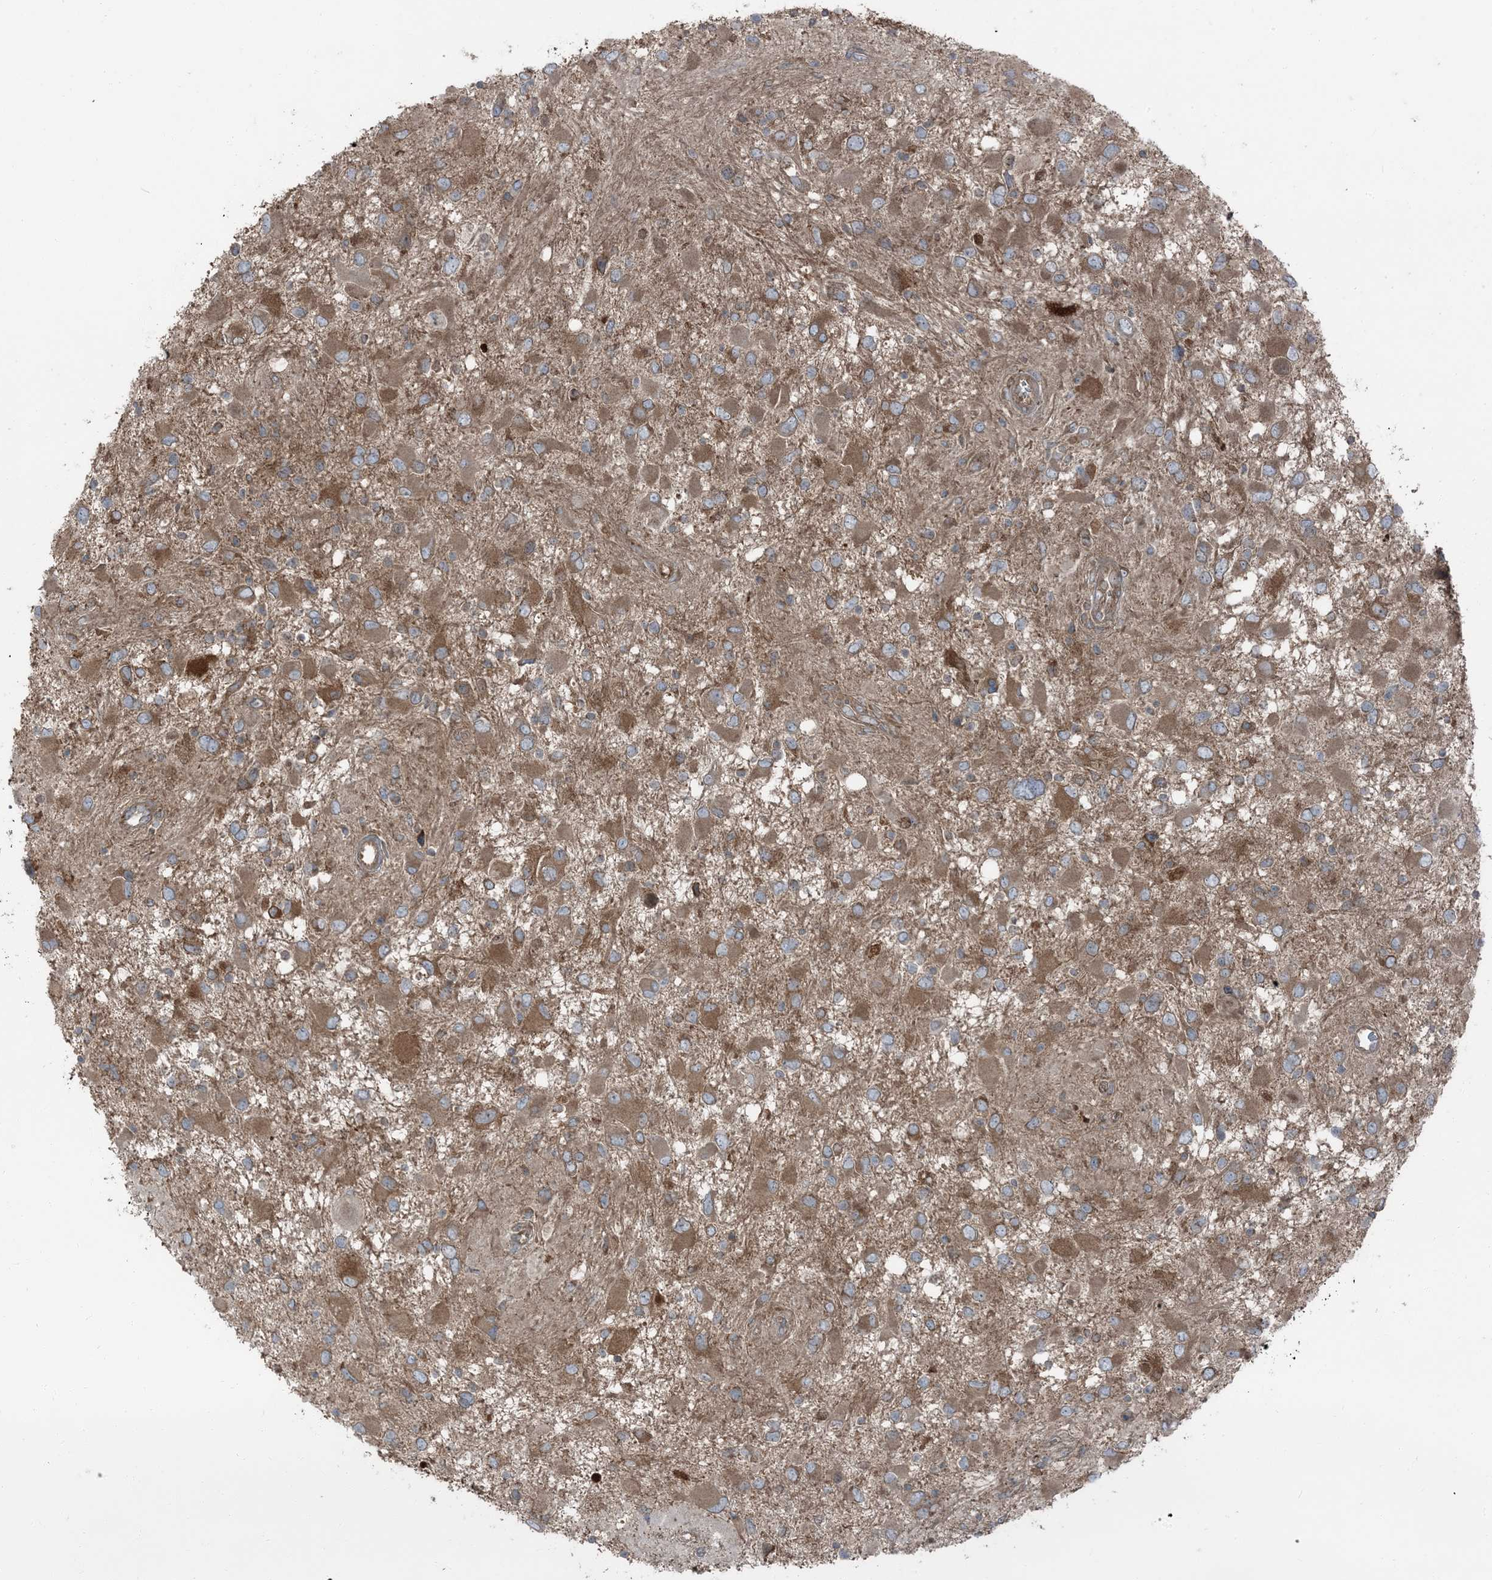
{"staining": {"intensity": "moderate", "quantity": ">75%", "location": "cytoplasmic/membranous"}, "tissue": "glioma", "cell_type": "Tumor cells", "image_type": "cancer", "snomed": [{"axis": "morphology", "description": "Glioma, malignant, High grade"}, {"axis": "topography", "description": "Brain"}], "caption": "Immunohistochemistry (DAB) staining of malignant glioma (high-grade) displays moderate cytoplasmic/membranous protein staining in approximately >75% of tumor cells.", "gene": "RAB3GAP1", "patient": {"sex": "male", "age": 53}}